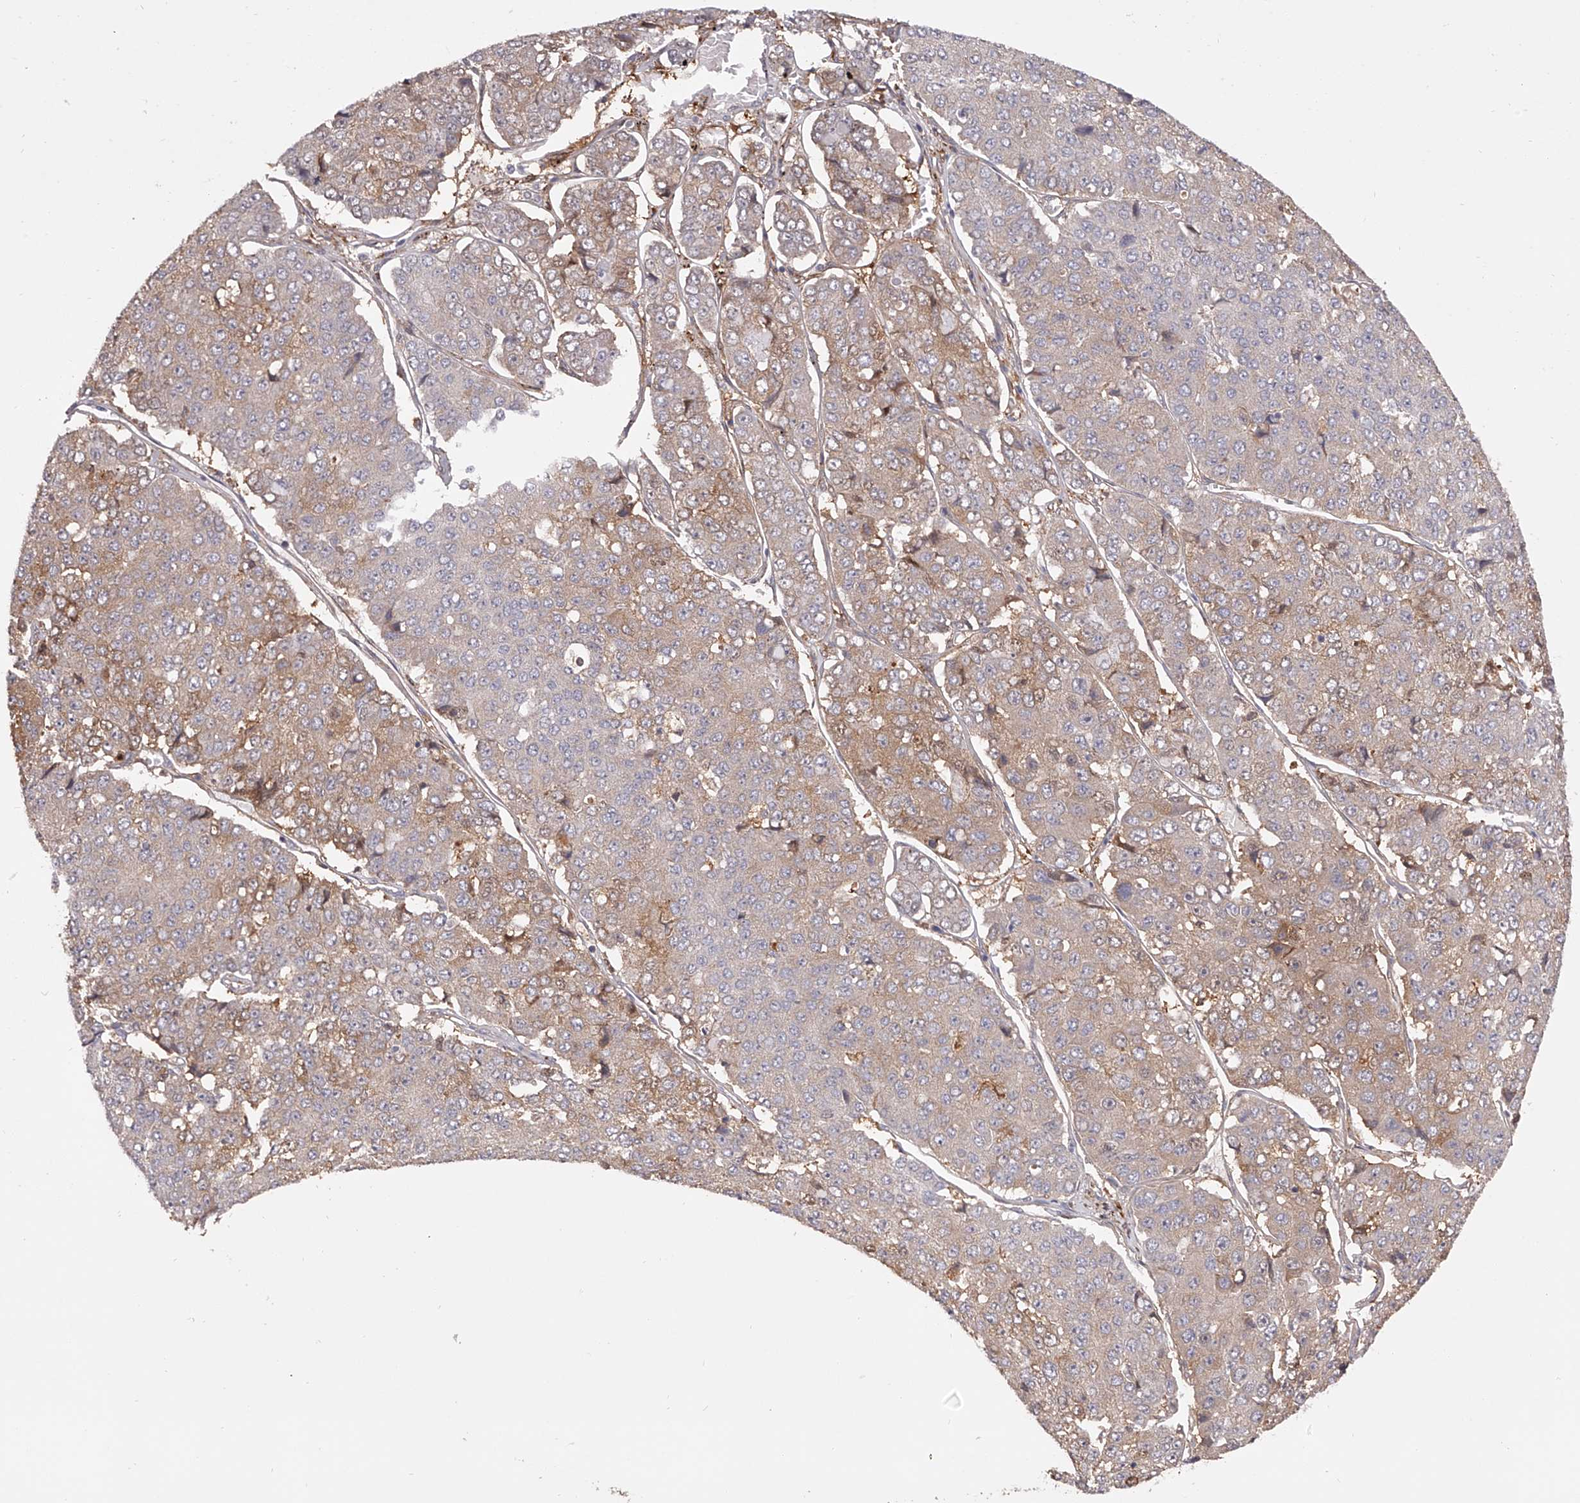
{"staining": {"intensity": "moderate", "quantity": "25%-75%", "location": "cytoplasmic/membranous"}, "tissue": "pancreatic cancer", "cell_type": "Tumor cells", "image_type": "cancer", "snomed": [{"axis": "morphology", "description": "Adenocarcinoma, NOS"}, {"axis": "topography", "description": "Pancreas"}], "caption": "Immunohistochemical staining of human pancreatic cancer displays moderate cytoplasmic/membranous protein positivity in about 25%-75% of tumor cells.", "gene": "LAP3", "patient": {"sex": "male", "age": 50}}